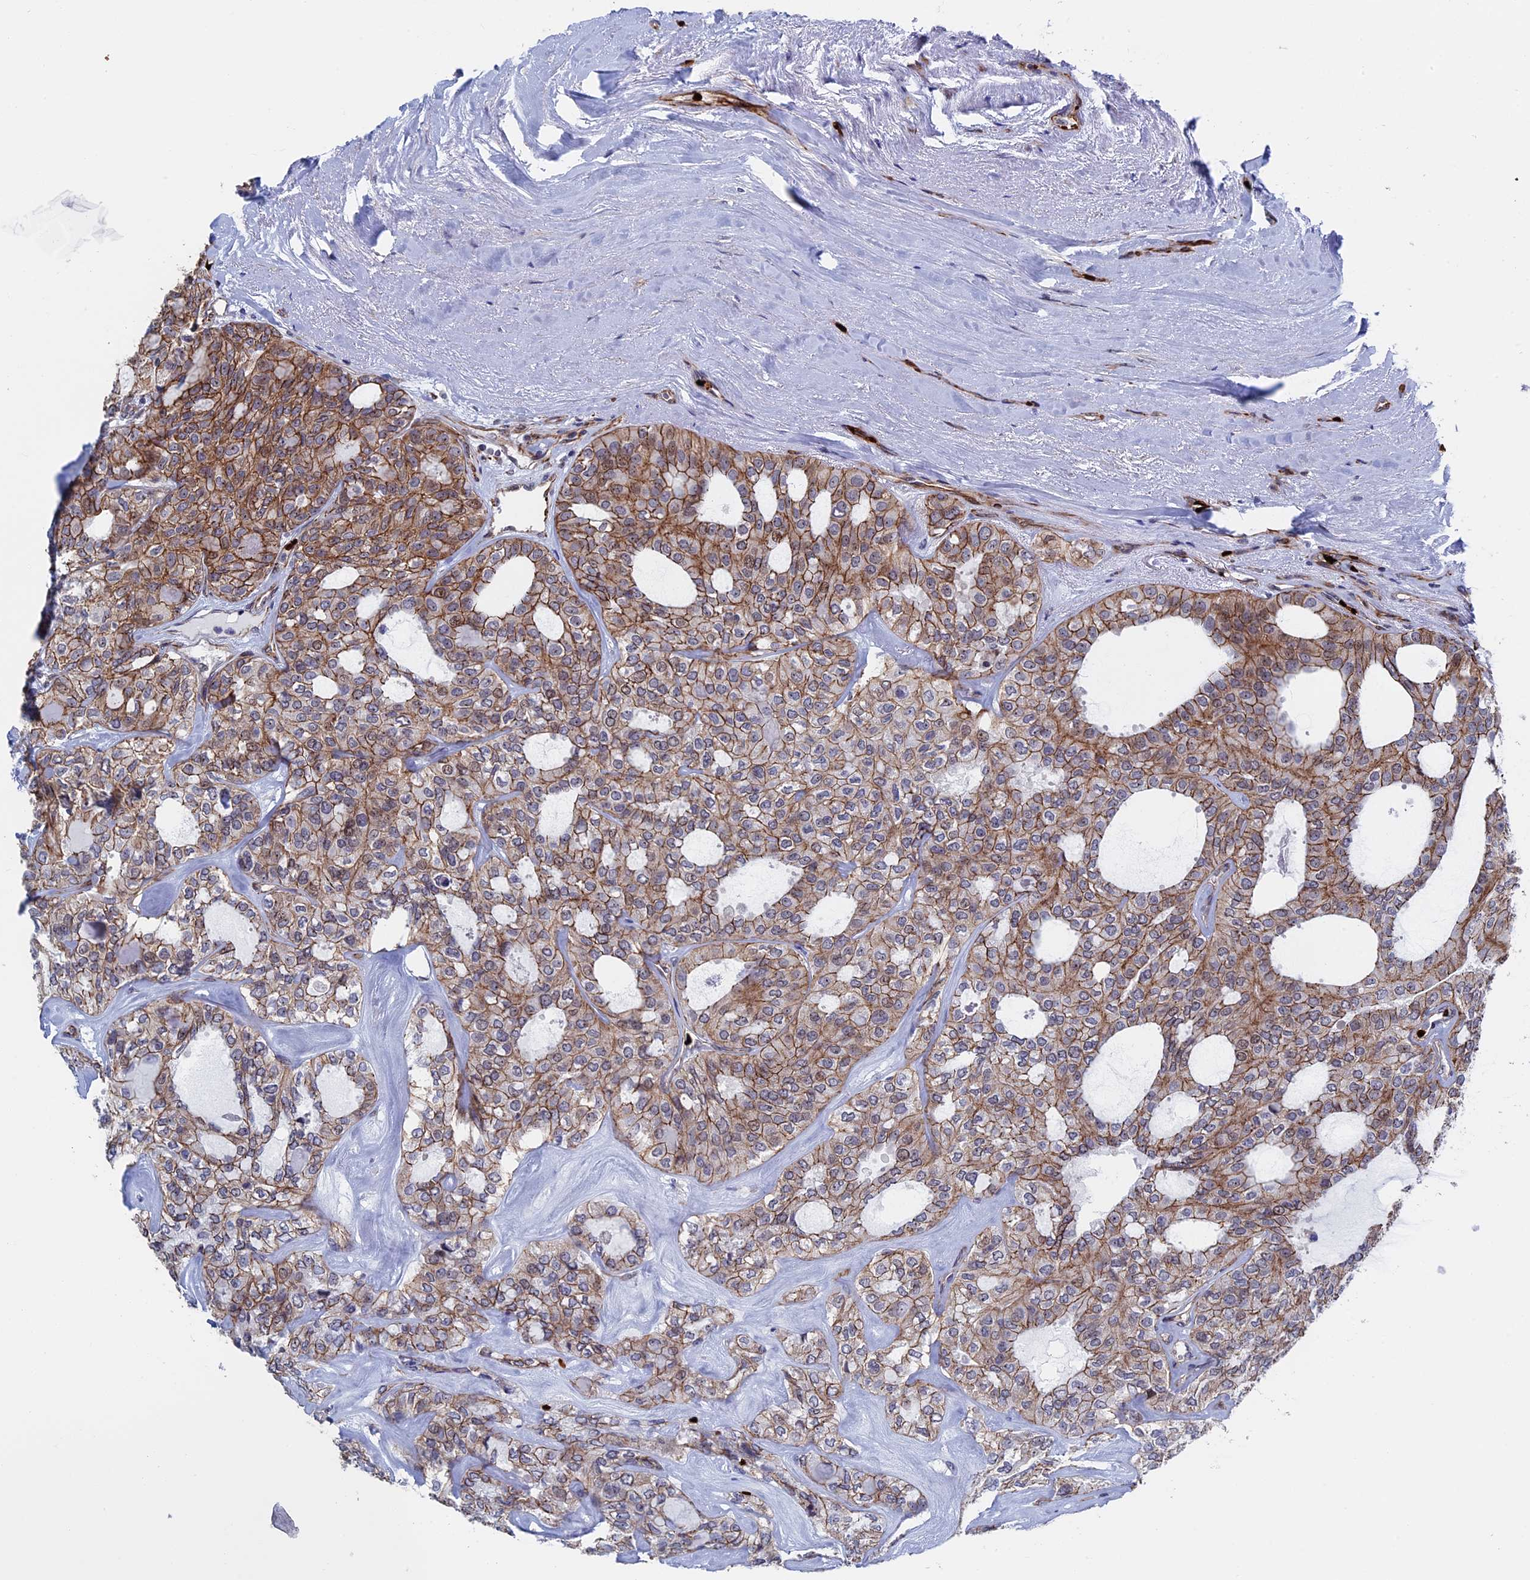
{"staining": {"intensity": "moderate", "quantity": ">75%", "location": "cytoplasmic/membranous"}, "tissue": "thyroid cancer", "cell_type": "Tumor cells", "image_type": "cancer", "snomed": [{"axis": "morphology", "description": "Follicular adenoma carcinoma, NOS"}, {"axis": "topography", "description": "Thyroid gland"}], "caption": "Immunohistochemistry histopathology image of neoplastic tissue: human thyroid cancer (follicular adenoma carcinoma) stained using immunohistochemistry displays medium levels of moderate protein expression localized specifically in the cytoplasmic/membranous of tumor cells, appearing as a cytoplasmic/membranous brown color.", "gene": "EXOSC9", "patient": {"sex": "male", "age": 75}}